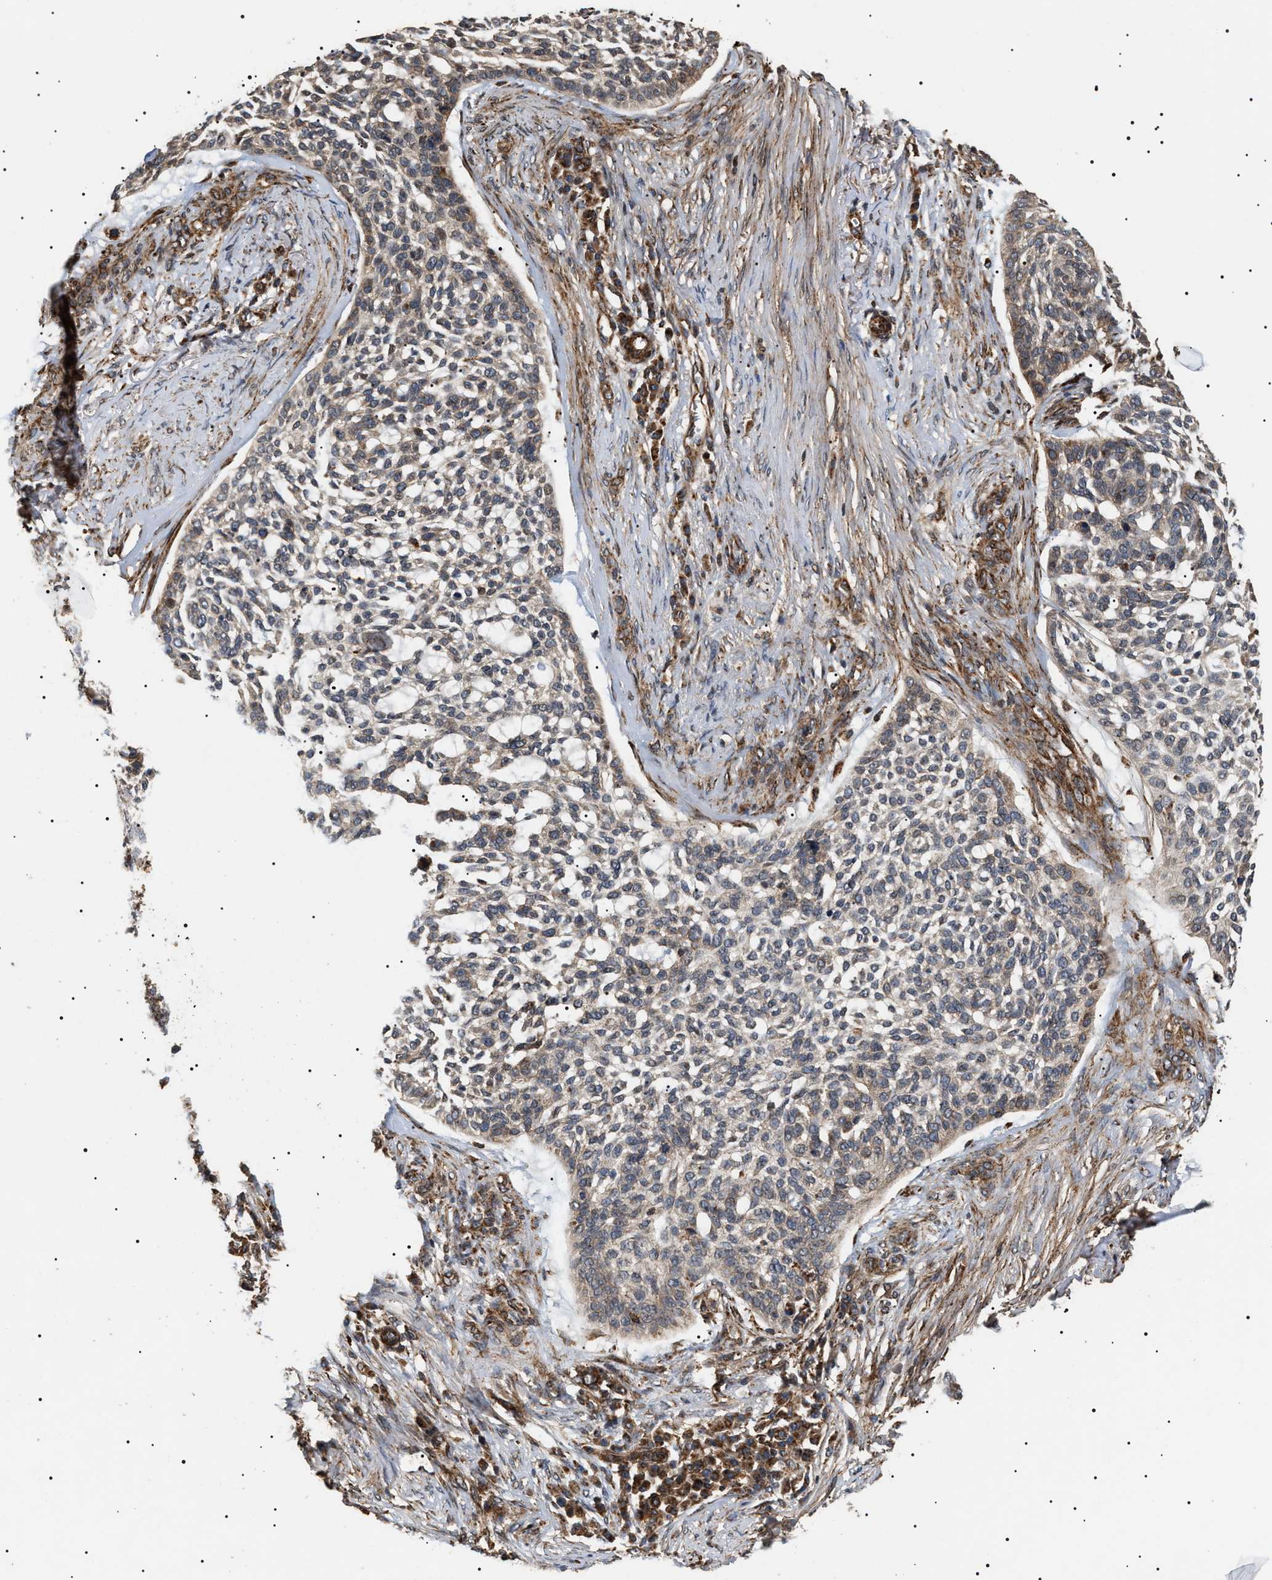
{"staining": {"intensity": "negative", "quantity": "none", "location": "none"}, "tissue": "skin cancer", "cell_type": "Tumor cells", "image_type": "cancer", "snomed": [{"axis": "morphology", "description": "Basal cell carcinoma"}, {"axis": "topography", "description": "Skin"}], "caption": "Tumor cells are negative for brown protein staining in skin cancer. Brightfield microscopy of immunohistochemistry (IHC) stained with DAB (brown) and hematoxylin (blue), captured at high magnification.", "gene": "ZBTB26", "patient": {"sex": "female", "age": 64}}